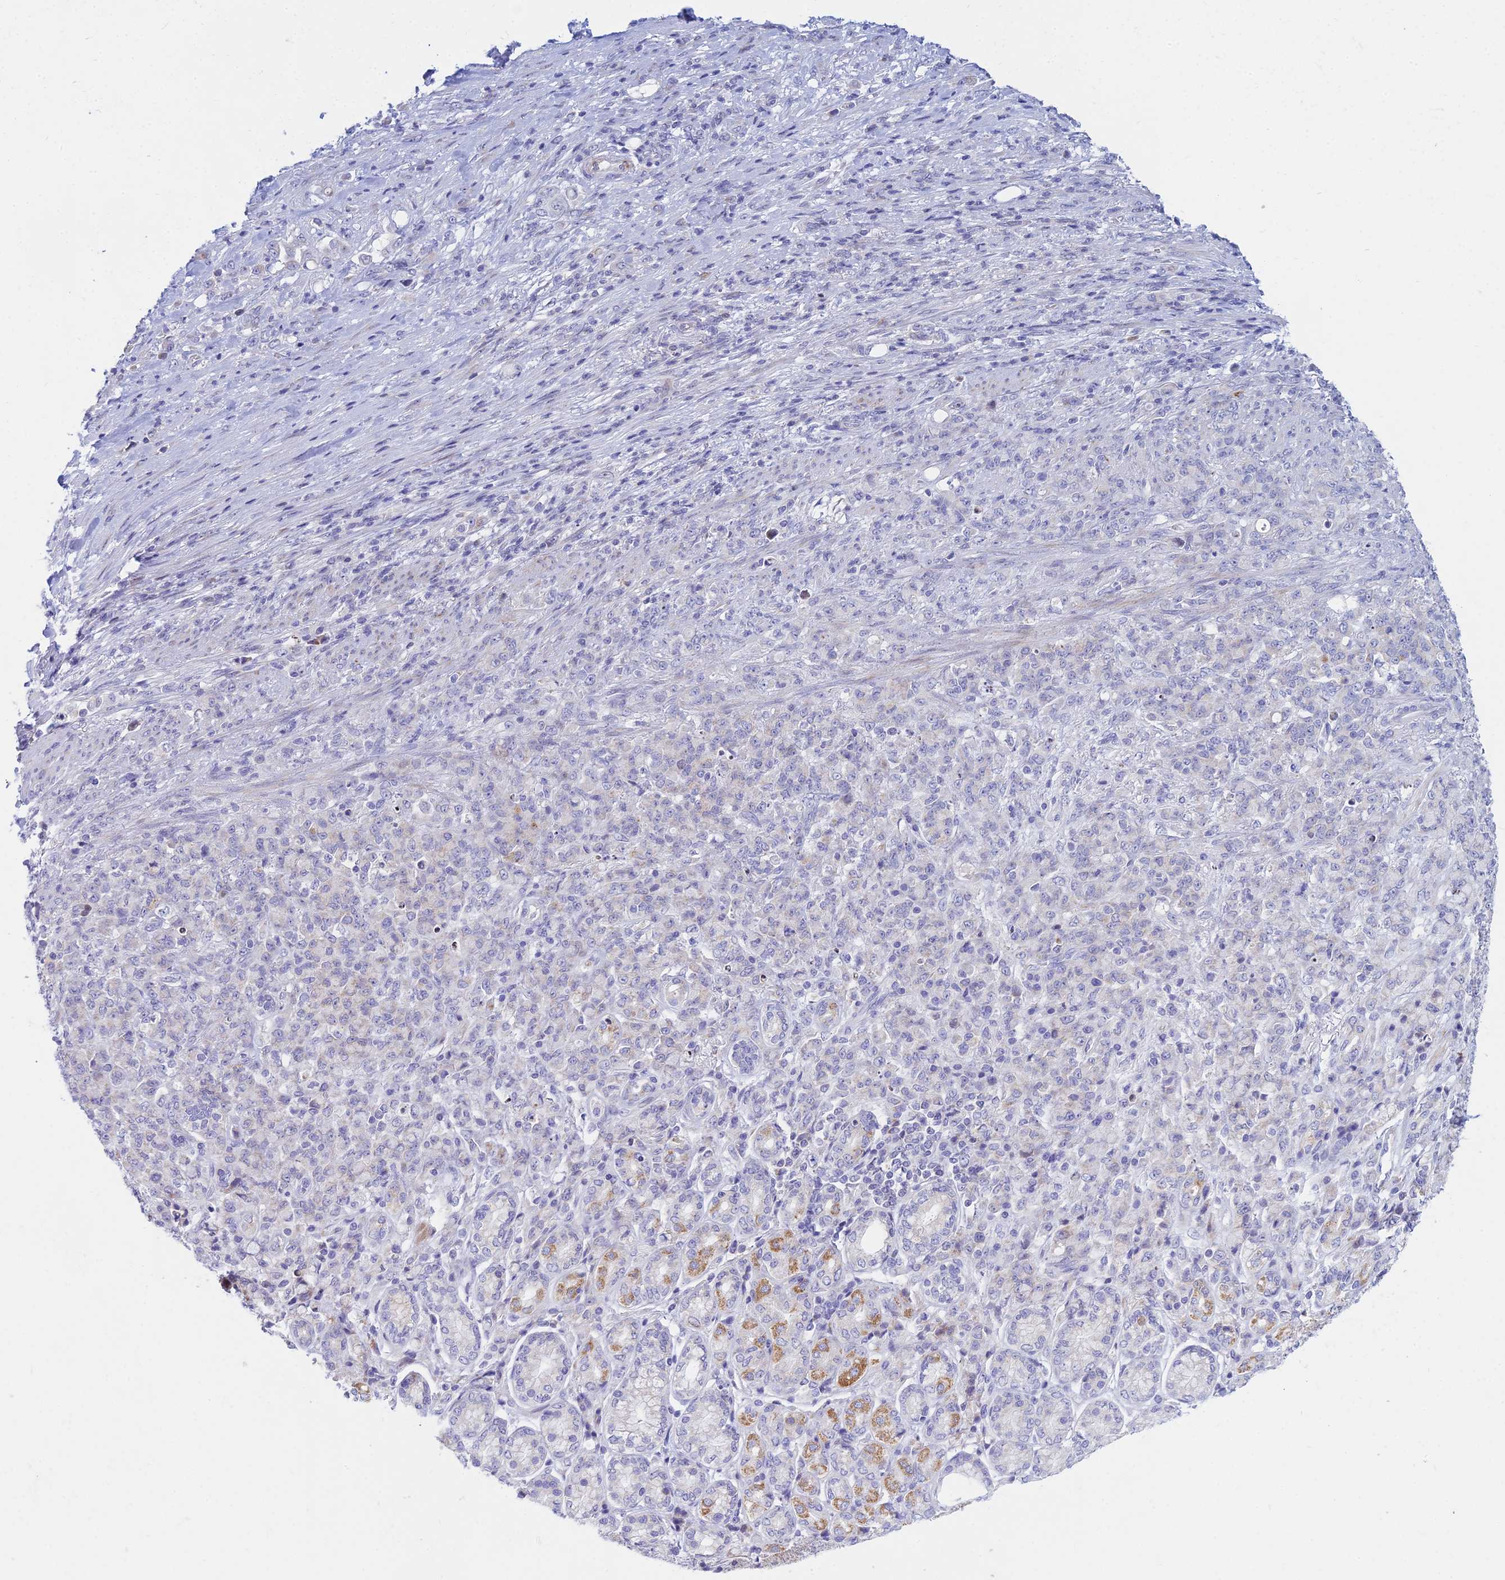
{"staining": {"intensity": "negative", "quantity": "none", "location": "none"}, "tissue": "stomach cancer", "cell_type": "Tumor cells", "image_type": "cancer", "snomed": [{"axis": "morphology", "description": "Adenocarcinoma, NOS"}, {"axis": "topography", "description": "Stomach"}], "caption": "This is an immunohistochemistry (IHC) micrograph of human stomach adenocarcinoma. There is no expression in tumor cells.", "gene": "PRR13", "patient": {"sex": "female", "age": 79}}